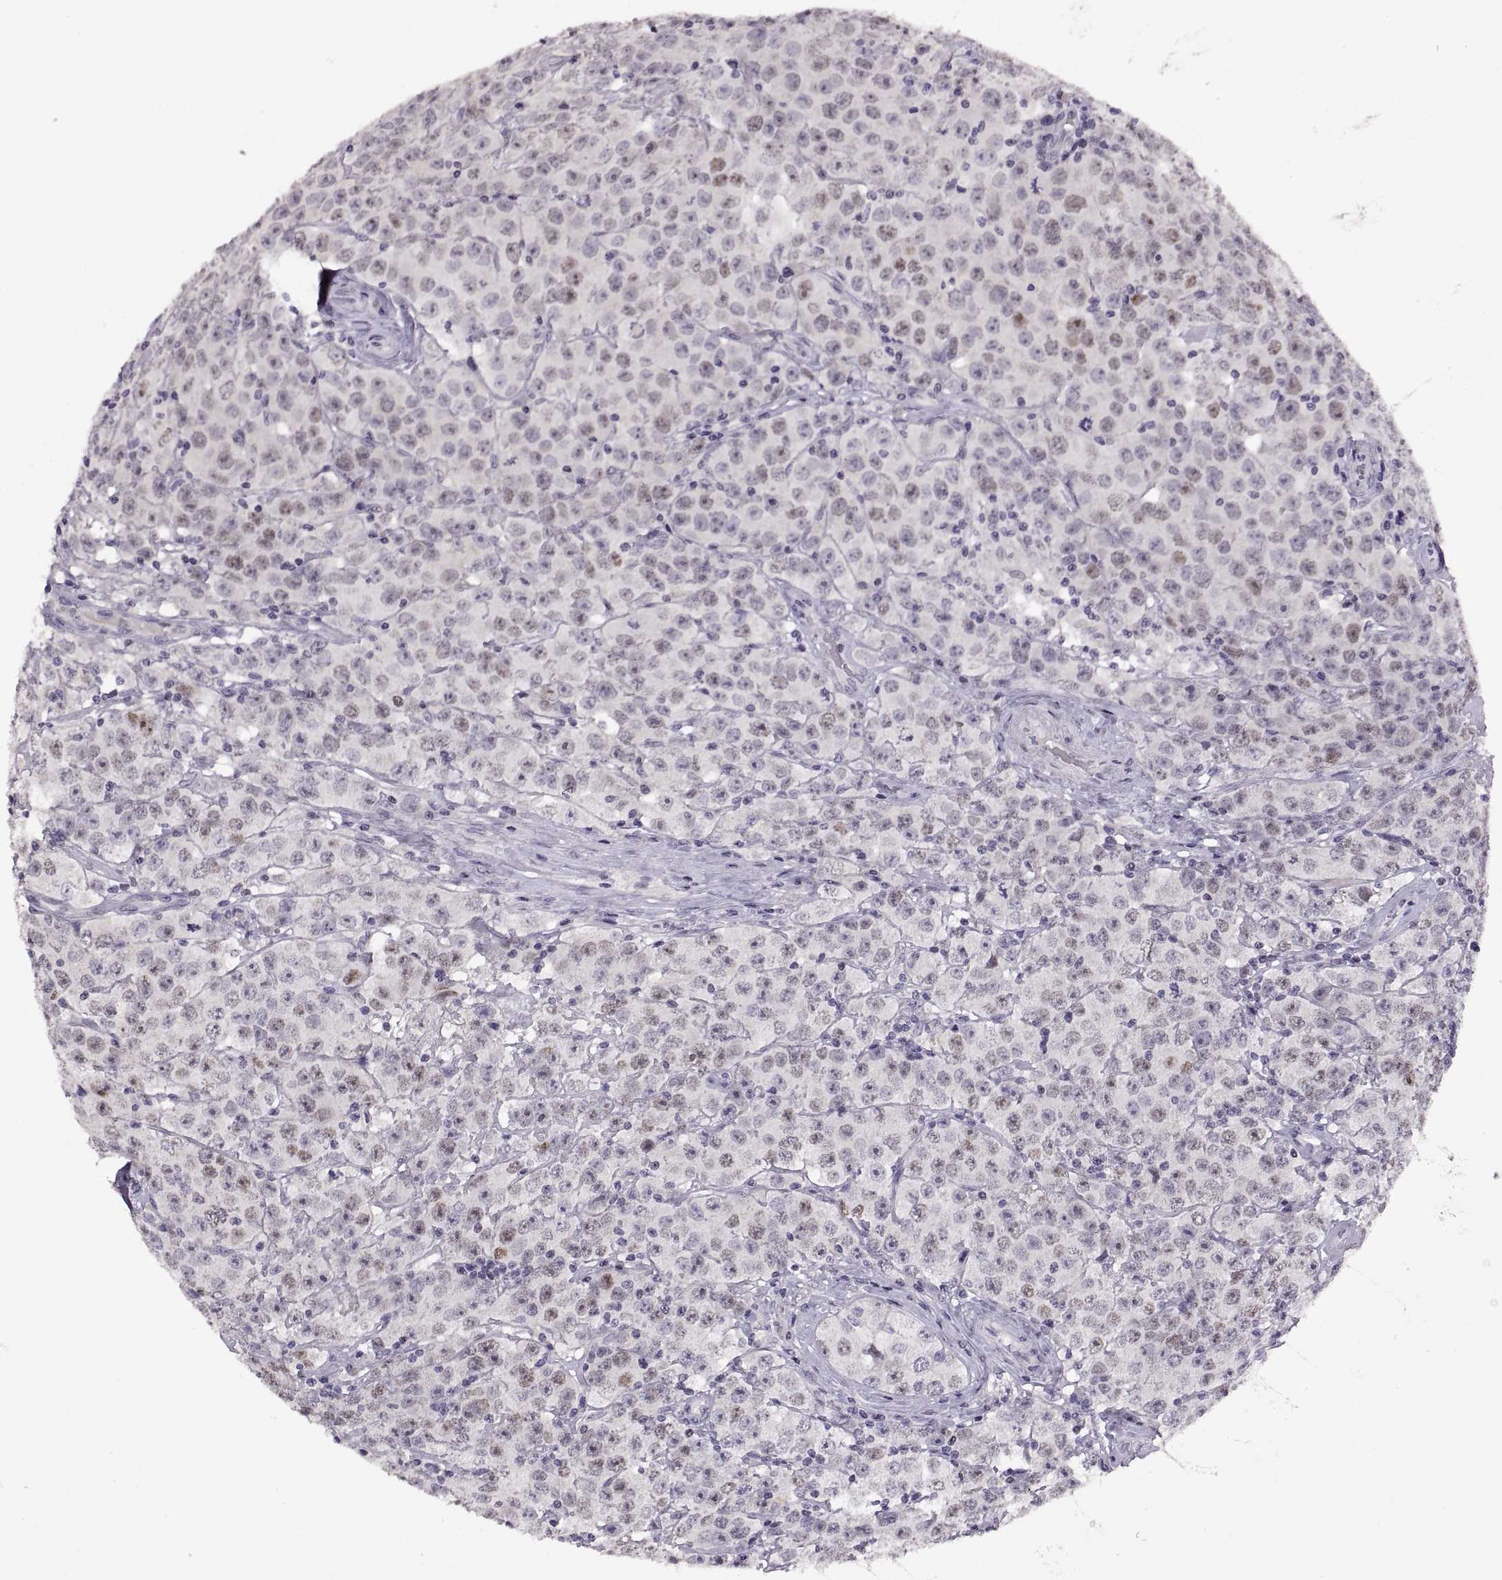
{"staining": {"intensity": "weak", "quantity": "25%-75%", "location": "nuclear"}, "tissue": "testis cancer", "cell_type": "Tumor cells", "image_type": "cancer", "snomed": [{"axis": "morphology", "description": "Seminoma, NOS"}, {"axis": "topography", "description": "Testis"}], "caption": "DAB immunohistochemical staining of human testis seminoma demonstrates weak nuclear protein staining in approximately 25%-75% of tumor cells.", "gene": "NEK2", "patient": {"sex": "male", "age": 52}}